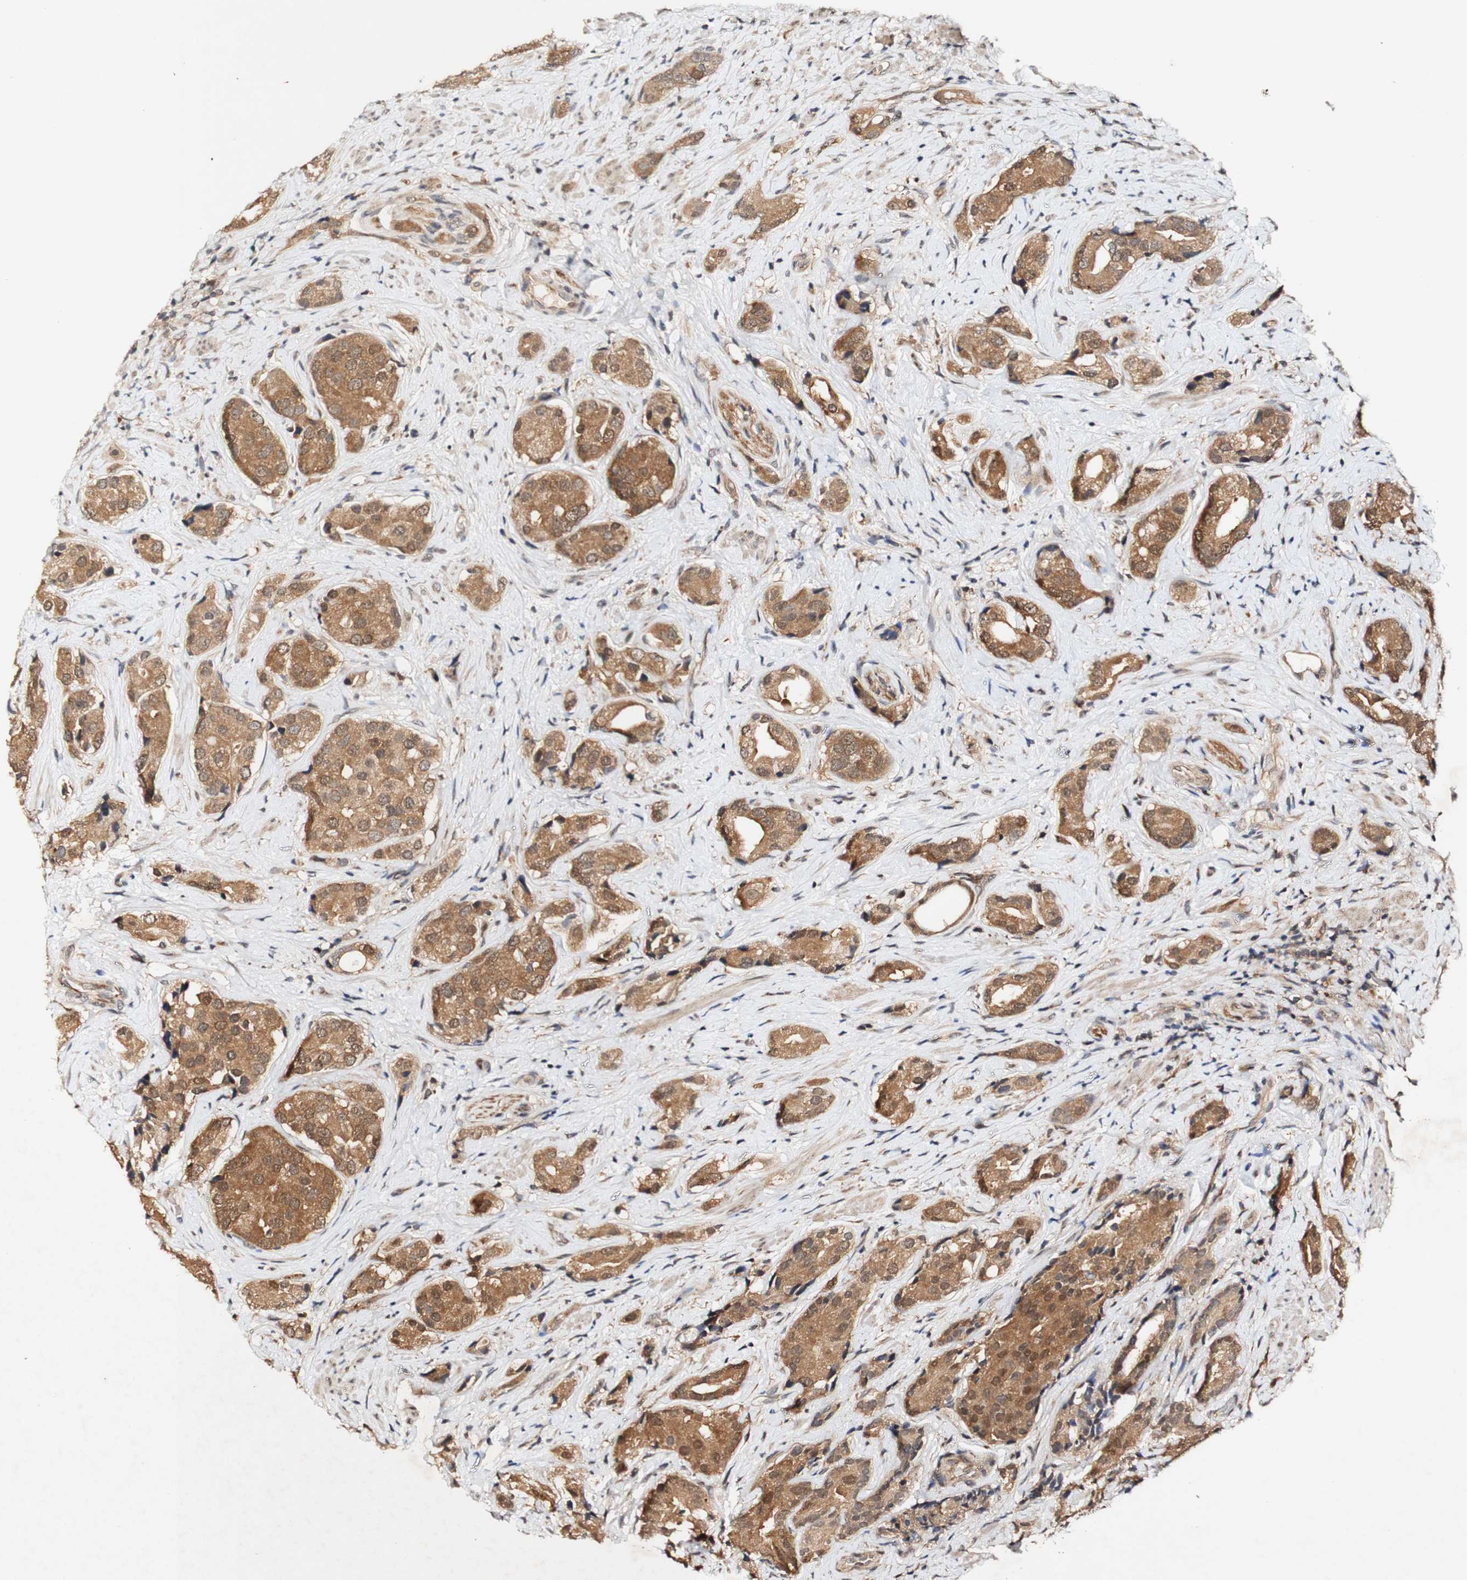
{"staining": {"intensity": "moderate", "quantity": ">75%", "location": "cytoplasmic/membranous,nuclear"}, "tissue": "prostate cancer", "cell_type": "Tumor cells", "image_type": "cancer", "snomed": [{"axis": "morphology", "description": "Adenocarcinoma, High grade"}, {"axis": "topography", "description": "Prostate"}], "caption": "There is medium levels of moderate cytoplasmic/membranous and nuclear staining in tumor cells of prostate cancer, as demonstrated by immunohistochemical staining (brown color).", "gene": "PIN1", "patient": {"sex": "male", "age": 71}}